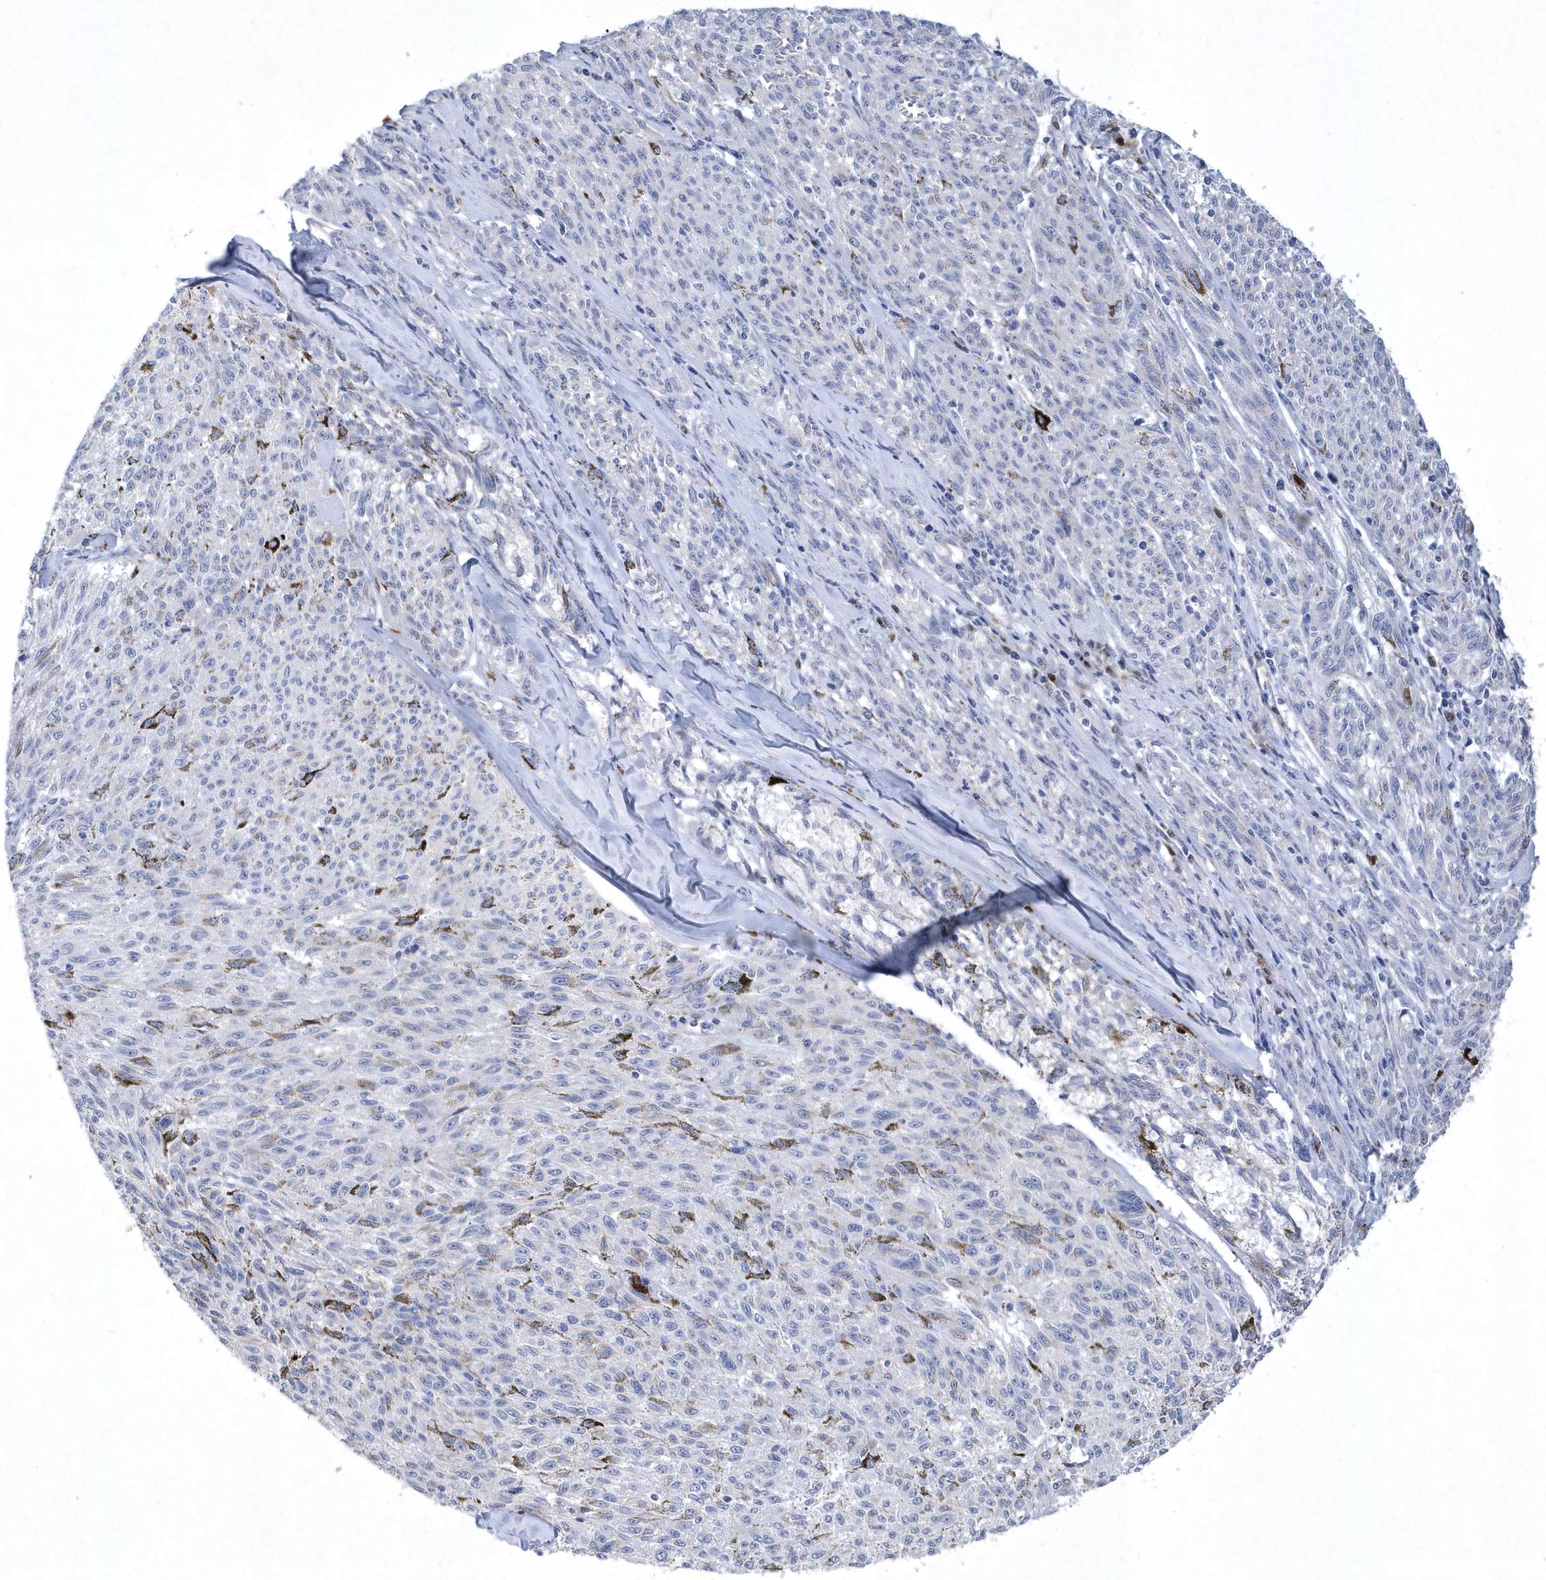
{"staining": {"intensity": "negative", "quantity": "none", "location": "none"}, "tissue": "melanoma", "cell_type": "Tumor cells", "image_type": "cancer", "snomed": [{"axis": "morphology", "description": "Malignant melanoma, NOS"}, {"axis": "topography", "description": "Skin"}], "caption": "DAB immunohistochemical staining of malignant melanoma displays no significant staining in tumor cells.", "gene": "BHLHA15", "patient": {"sex": "female", "age": 72}}